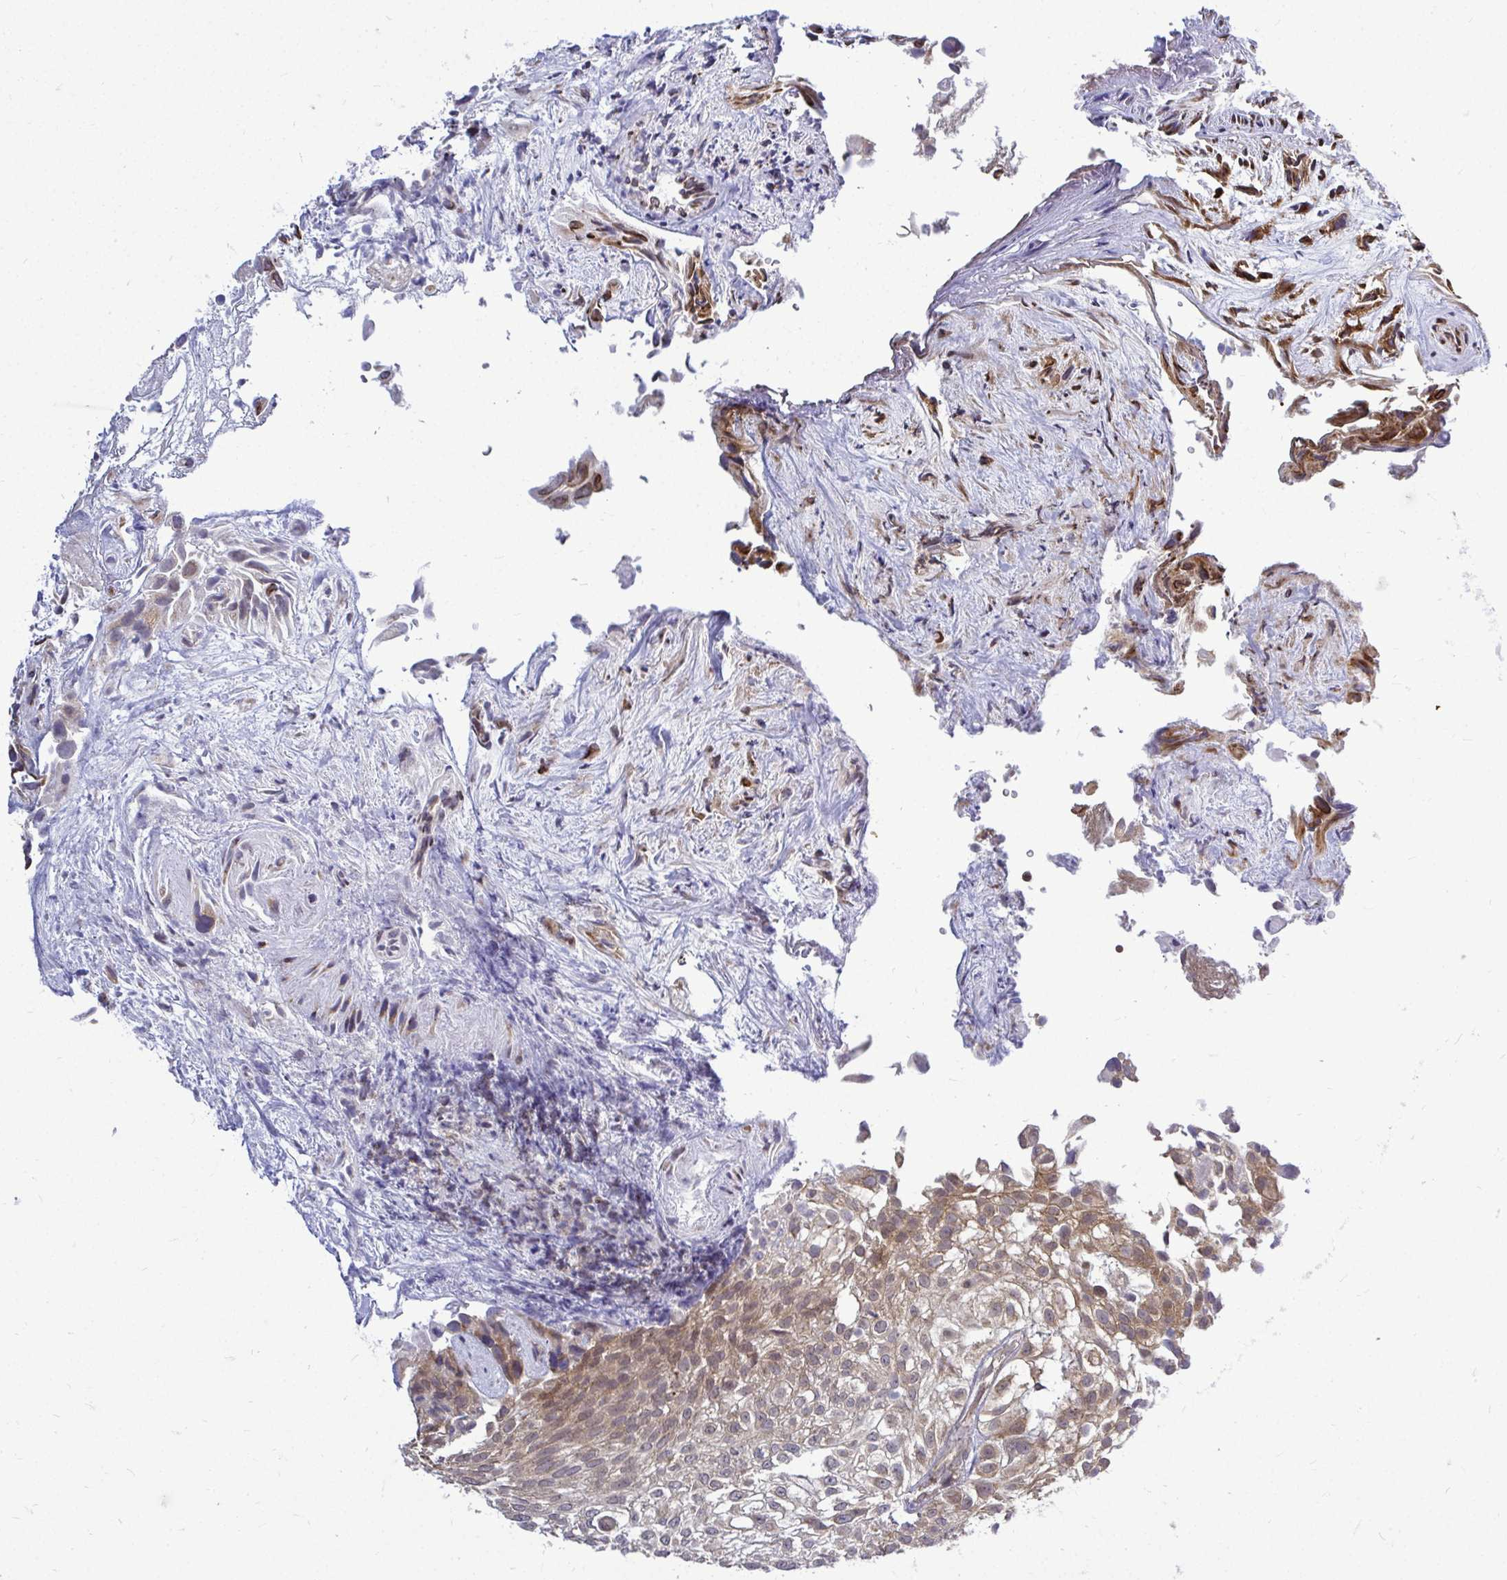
{"staining": {"intensity": "weak", "quantity": ">75%", "location": "cytoplasmic/membranous,nuclear"}, "tissue": "urothelial cancer", "cell_type": "Tumor cells", "image_type": "cancer", "snomed": [{"axis": "morphology", "description": "Urothelial carcinoma, High grade"}, {"axis": "topography", "description": "Urinary bladder"}], "caption": "High-magnification brightfield microscopy of urothelial cancer stained with DAB (brown) and counterstained with hematoxylin (blue). tumor cells exhibit weak cytoplasmic/membranous and nuclear staining is present in about>75% of cells.", "gene": "FMR1", "patient": {"sex": "male", "age": 56}}